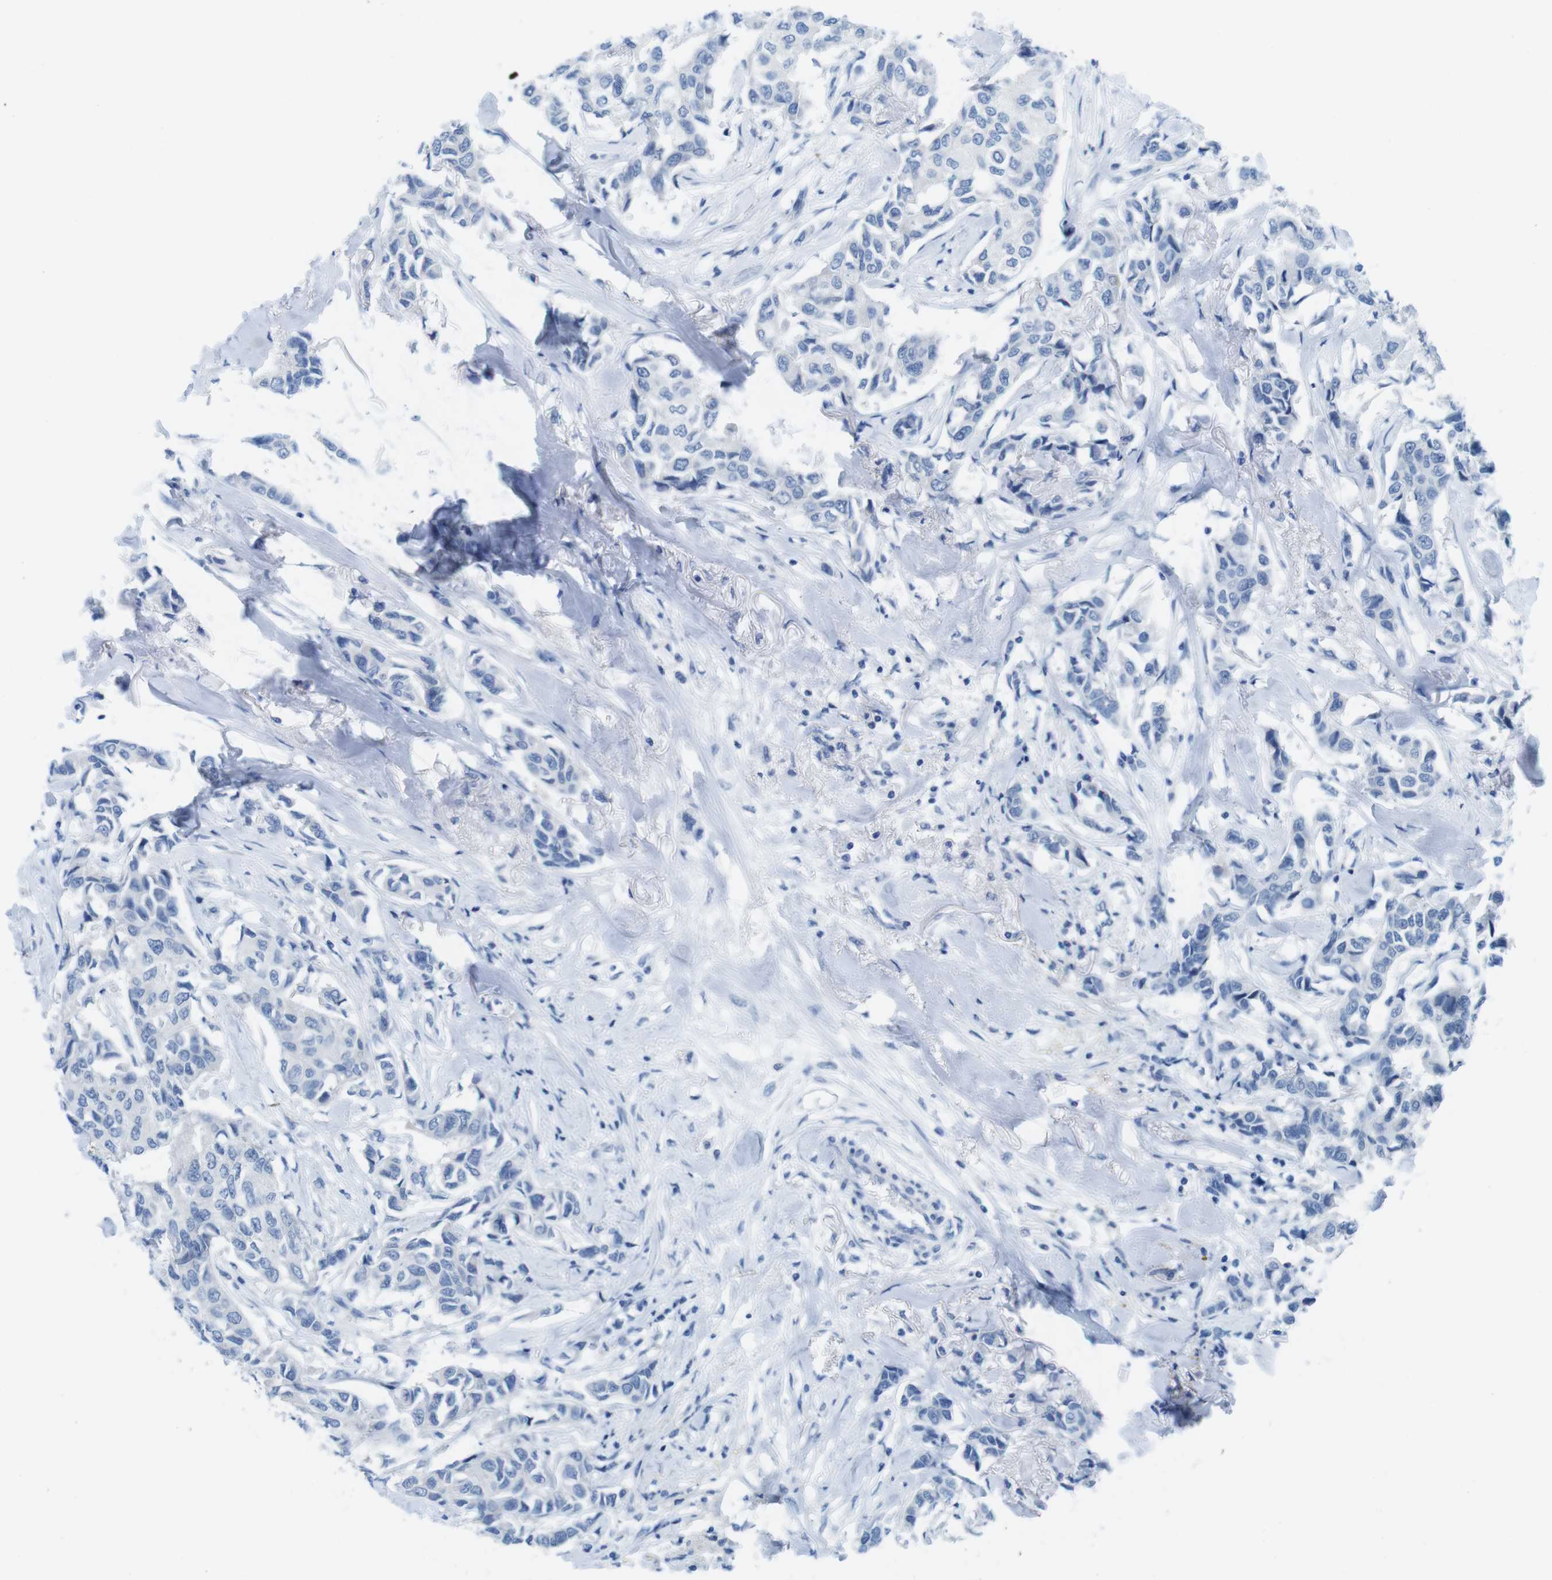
{"staining": {"intensity": "negative", "quantity": "none", "location": "none"}, "tissue": "breast cancer", "cell_type": "Tumor cells", "image_type": "cancer", "snomed": [{"axis": "morphology", "description": "Duct carcinoma"}, {"axis": "topography", "description": "Breast"}], "caption": "This is an immunohistochemistry (IHC) photomicrograph of human breast intraductal carcinoma. There is no expression in tumor cells.", "gene": "GAP43", "patient": {"sex": "female", "age": 80}}